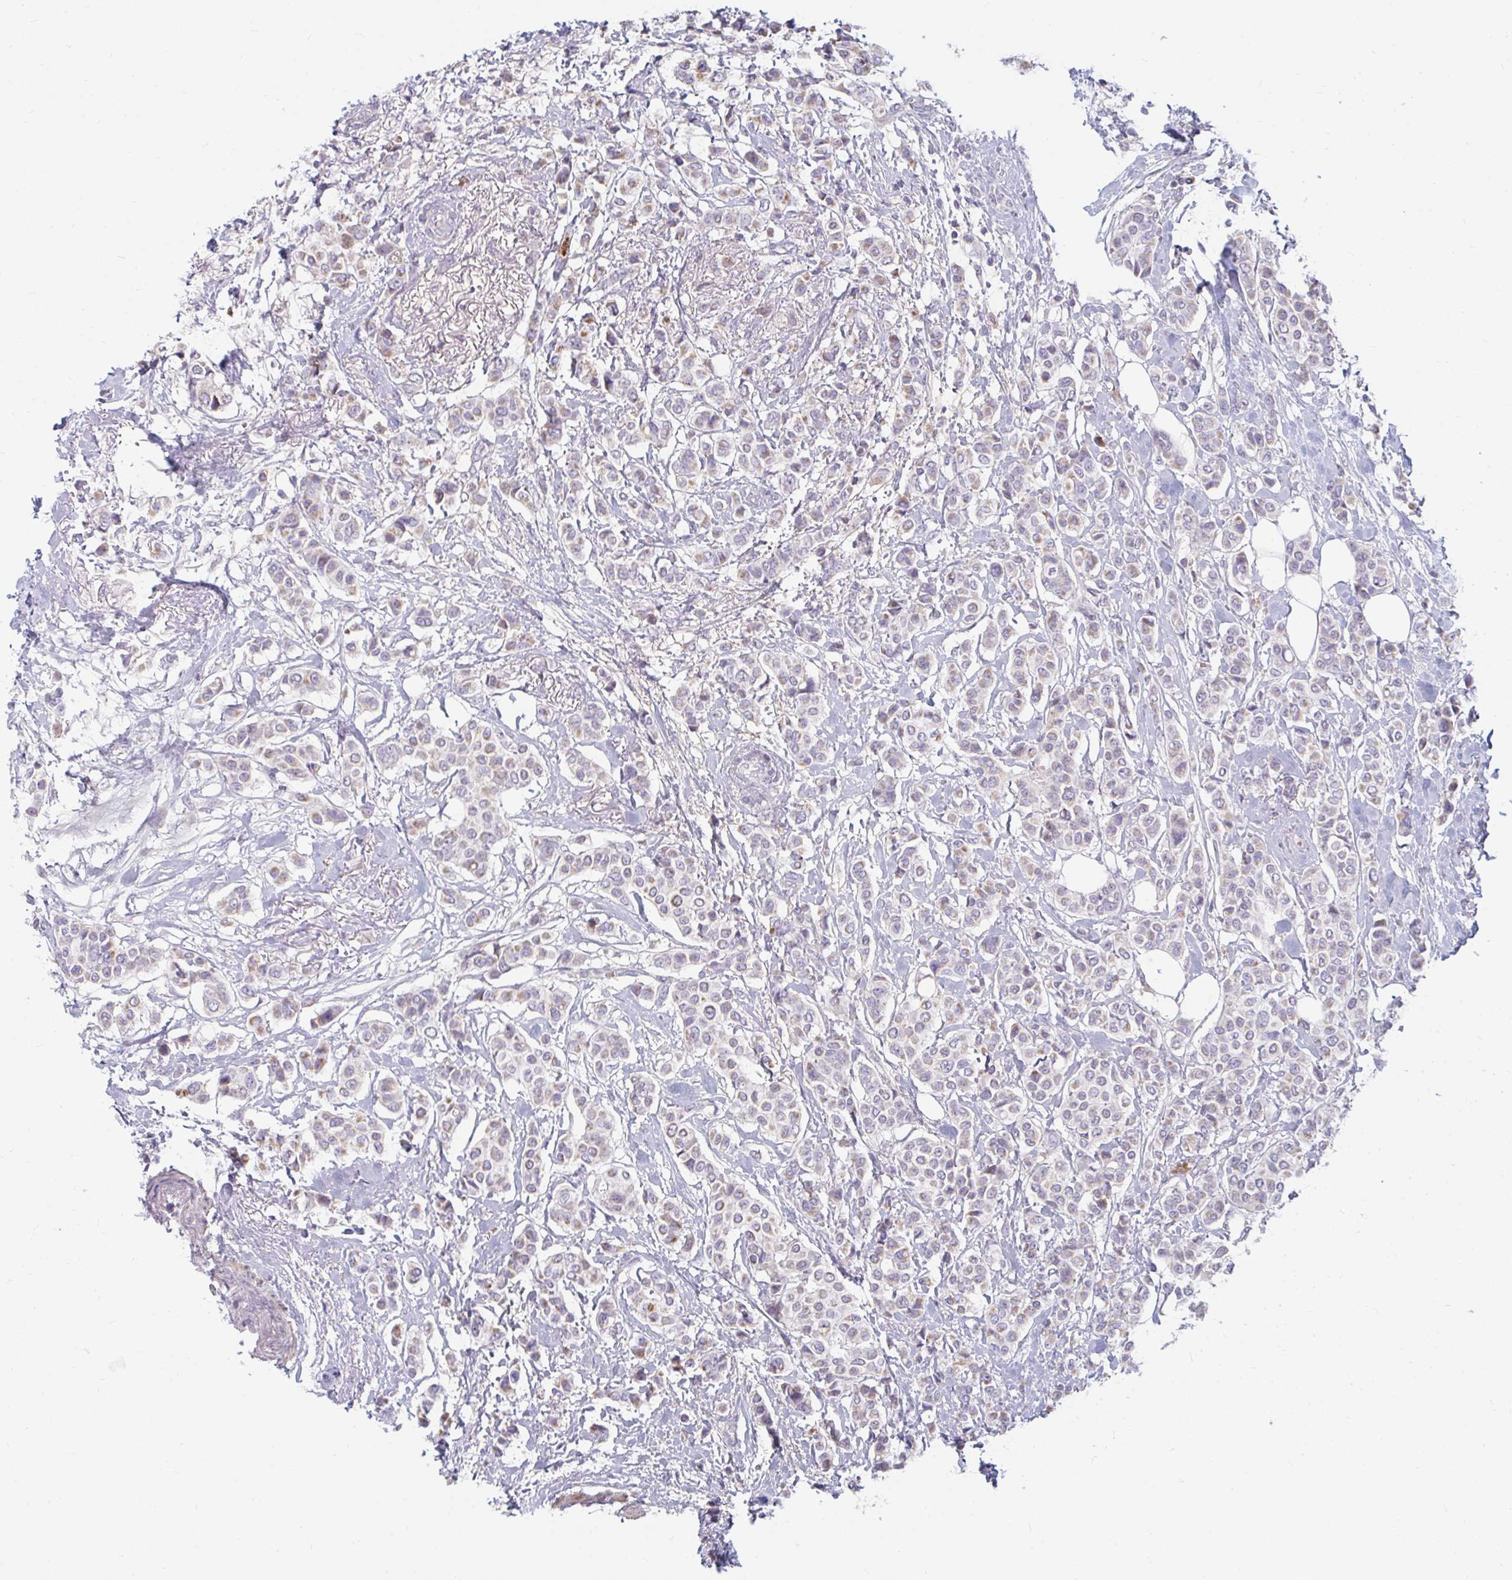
{"staining": {"intensity": "weak", "quantity": "<25%", "location": "cytoplasmic/membranous"}, "tissue": "breast cancer", "cell_type": "Tumor cells", "image_type": "cancer", "snomed": [{"axis": "morphology", "description": "Lobular carcinoma"}, {"axis": "topography", "description": "Breast"}], "caption": "Immunohistochemistry photomicrograph of human breast lobular carcinoma stained for a protein (brown), which exhibits no staining in tumor cells.", "gene": "RAB33A", "patient": {"sex": "female", "age": 51}}